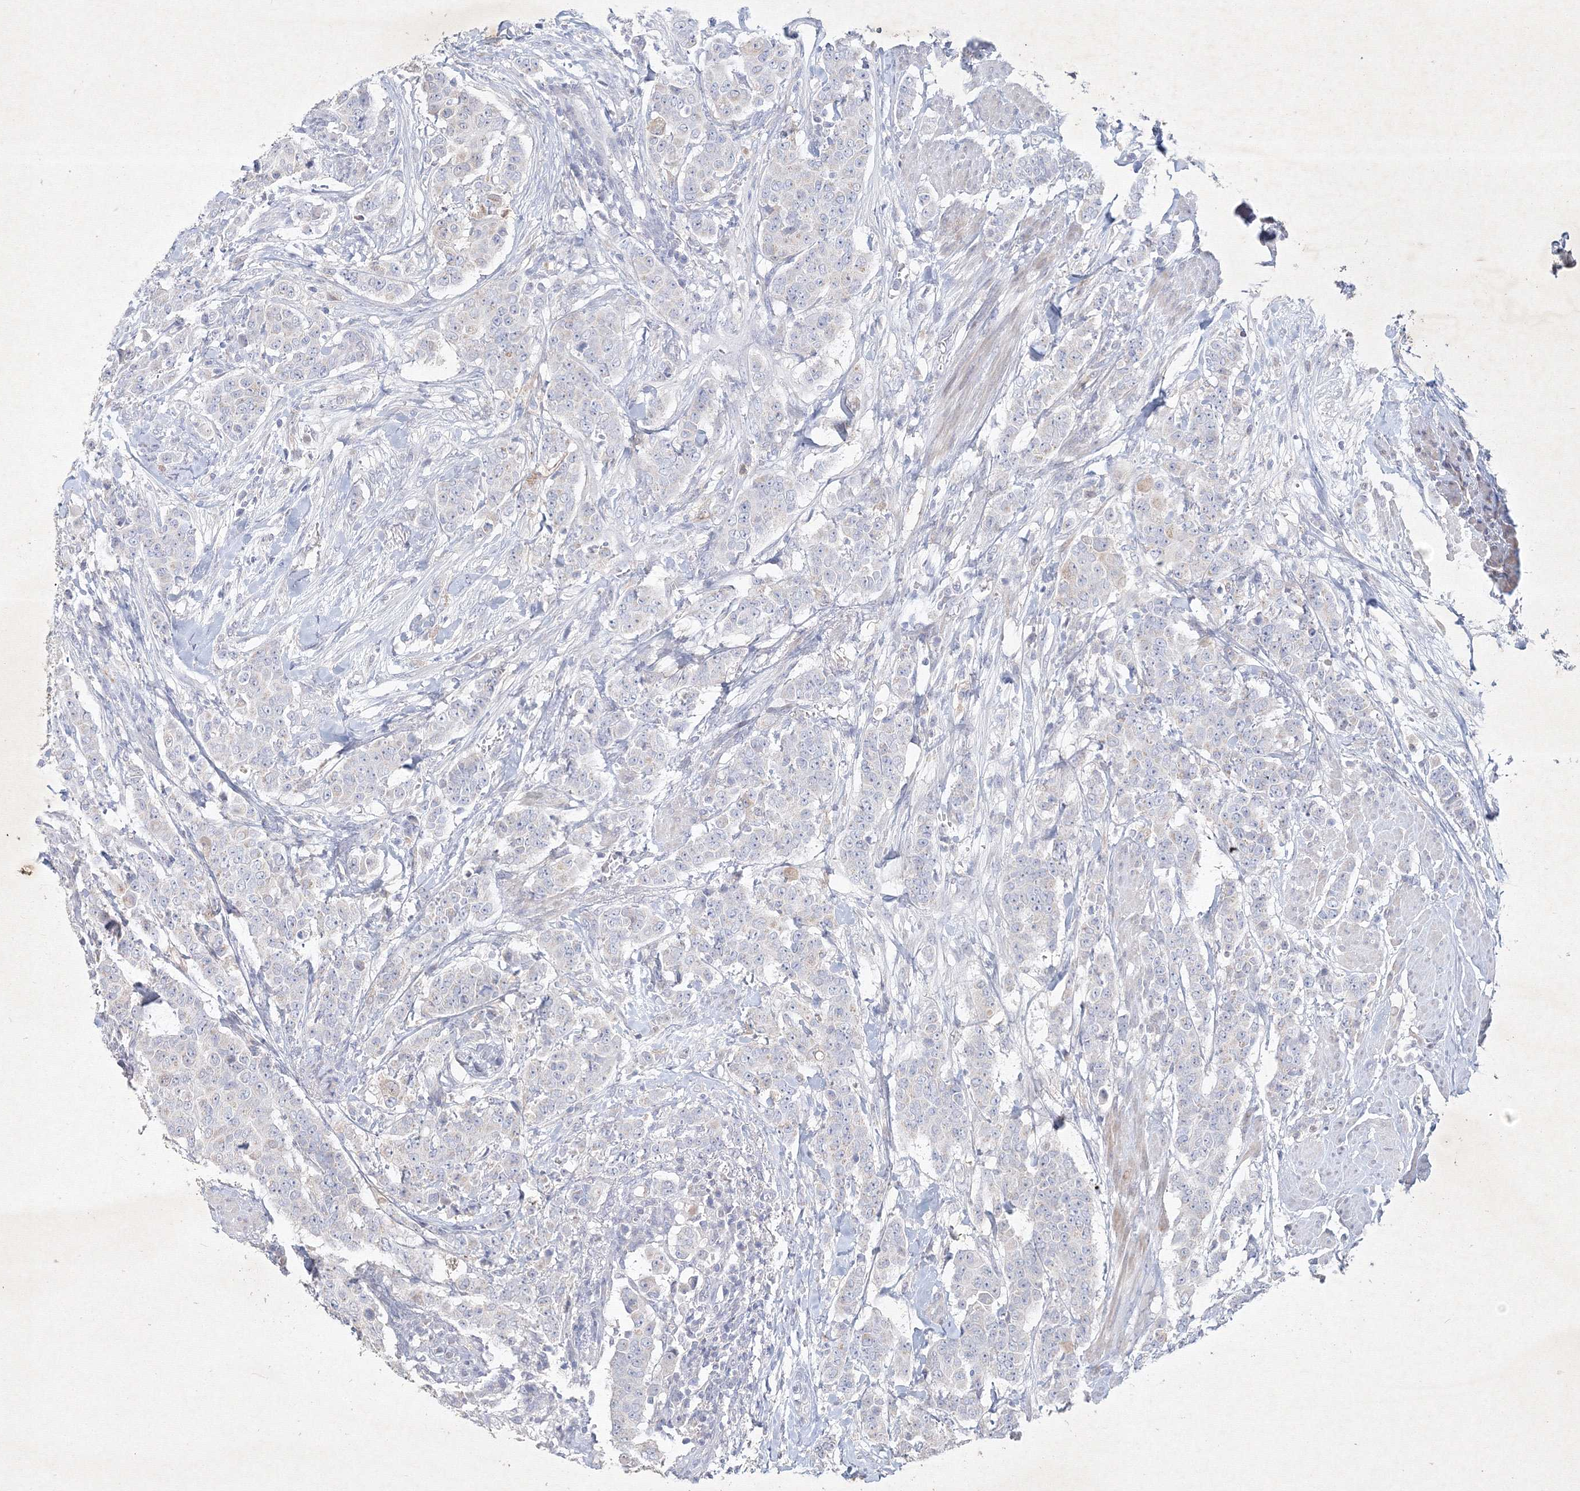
{"staining": {"intensity": "negative", "quantity": "none", "location": "none"}, "tissue": "breast cancer", "cell_type": "Tumor cells", "image_type": "cancer", "snomed": [{"axis": "morphology", "description": "Duct carcinoma"}, {"axis": "topography", "description": "Breast"}], "caption": "High magnification brightfield microscopy of invasive ductal carcinoma (breast) stained with DAB (3,3'-diaminobenzidine) (brown) and counterstained with hematoxylin (blue): tumor cells show no significant staining.", "gene": "CXXC4", "patient": {"sex": "female", "age": 40}}